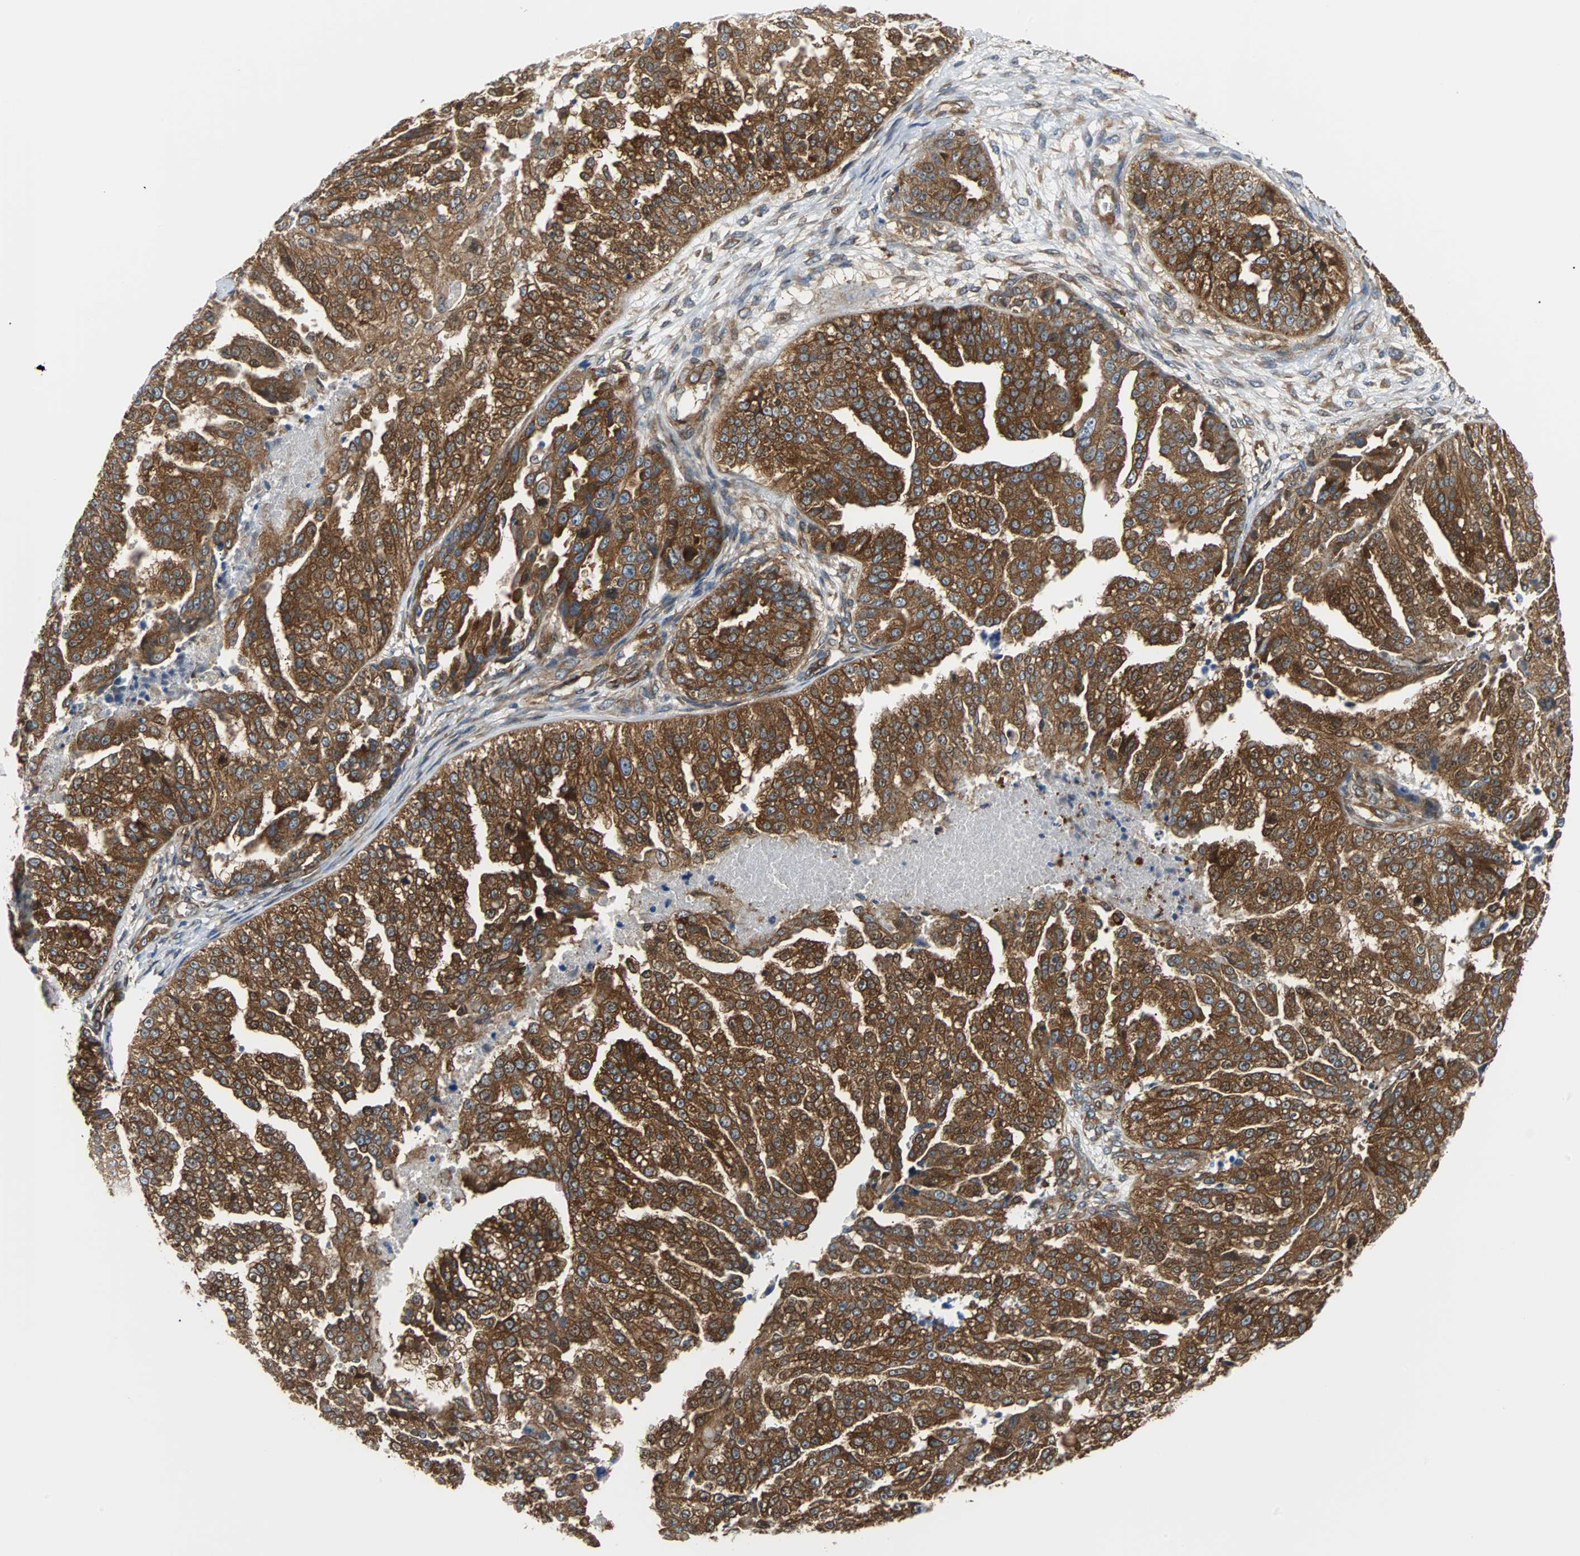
{"staining": {"intensity": "strong", "quantity": ">75%", "location": "cytoplasmic/membranous"}, "tissue": "ovarian cancer", "cell_type": "Tumor cells", "image_type": "cancer", "snomed": [{"axis": "morphology", "description": "Cystadenocarcinoma, serous, NOS"}, {"axis": "topography", "description": "Ovary"}], "caption": "The immunohistochemical stain highlights strong cytoplasmic/membranous positivity in tumor cells of serous cystadenocarcinoma (ovarian) tissue.", "gene": "RELA", "patient": {"sex": "female", "age": 58}}